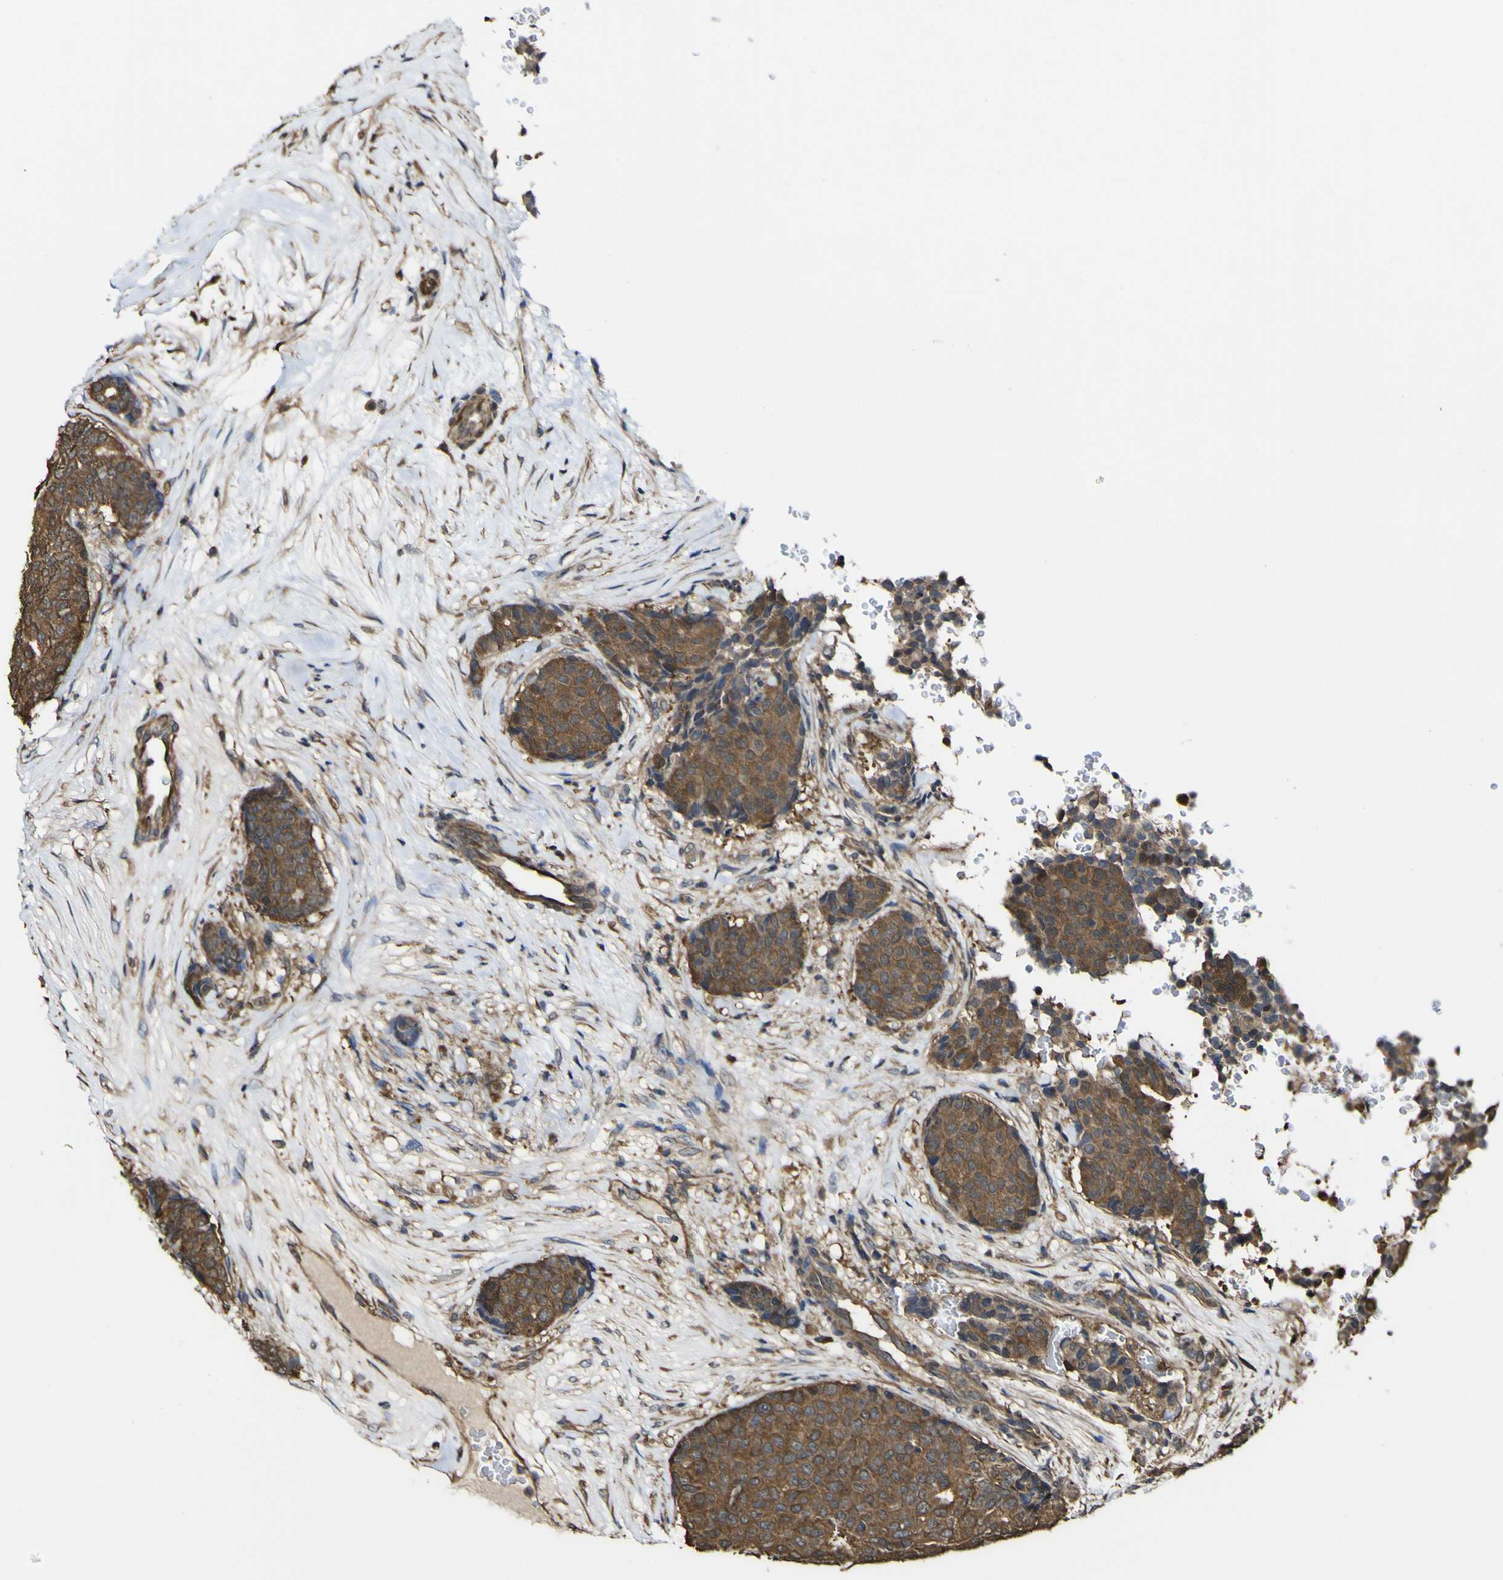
{"staining": {"intensity": "moderate", "quantity": ">75%", "location": "cytoplasmic/membranous"}, "tissue": "breast cancer", "cell_type": "Tumor cells", "image_type": "cancer", "snomed": [{"axis": "morphology", "description": "Duct carcinoma"}, {"axis": "topography", "description": "Breast"}], "caption": "Breast cancer (intraductal carcinoma) was stained to show a protein in brown. There is medium levels of moderate cytoplasmic/membranous expression in approximately >75% of tumor cells.", "gene": "PTPRR", "patient": {"sex": "female", "age": 75}}